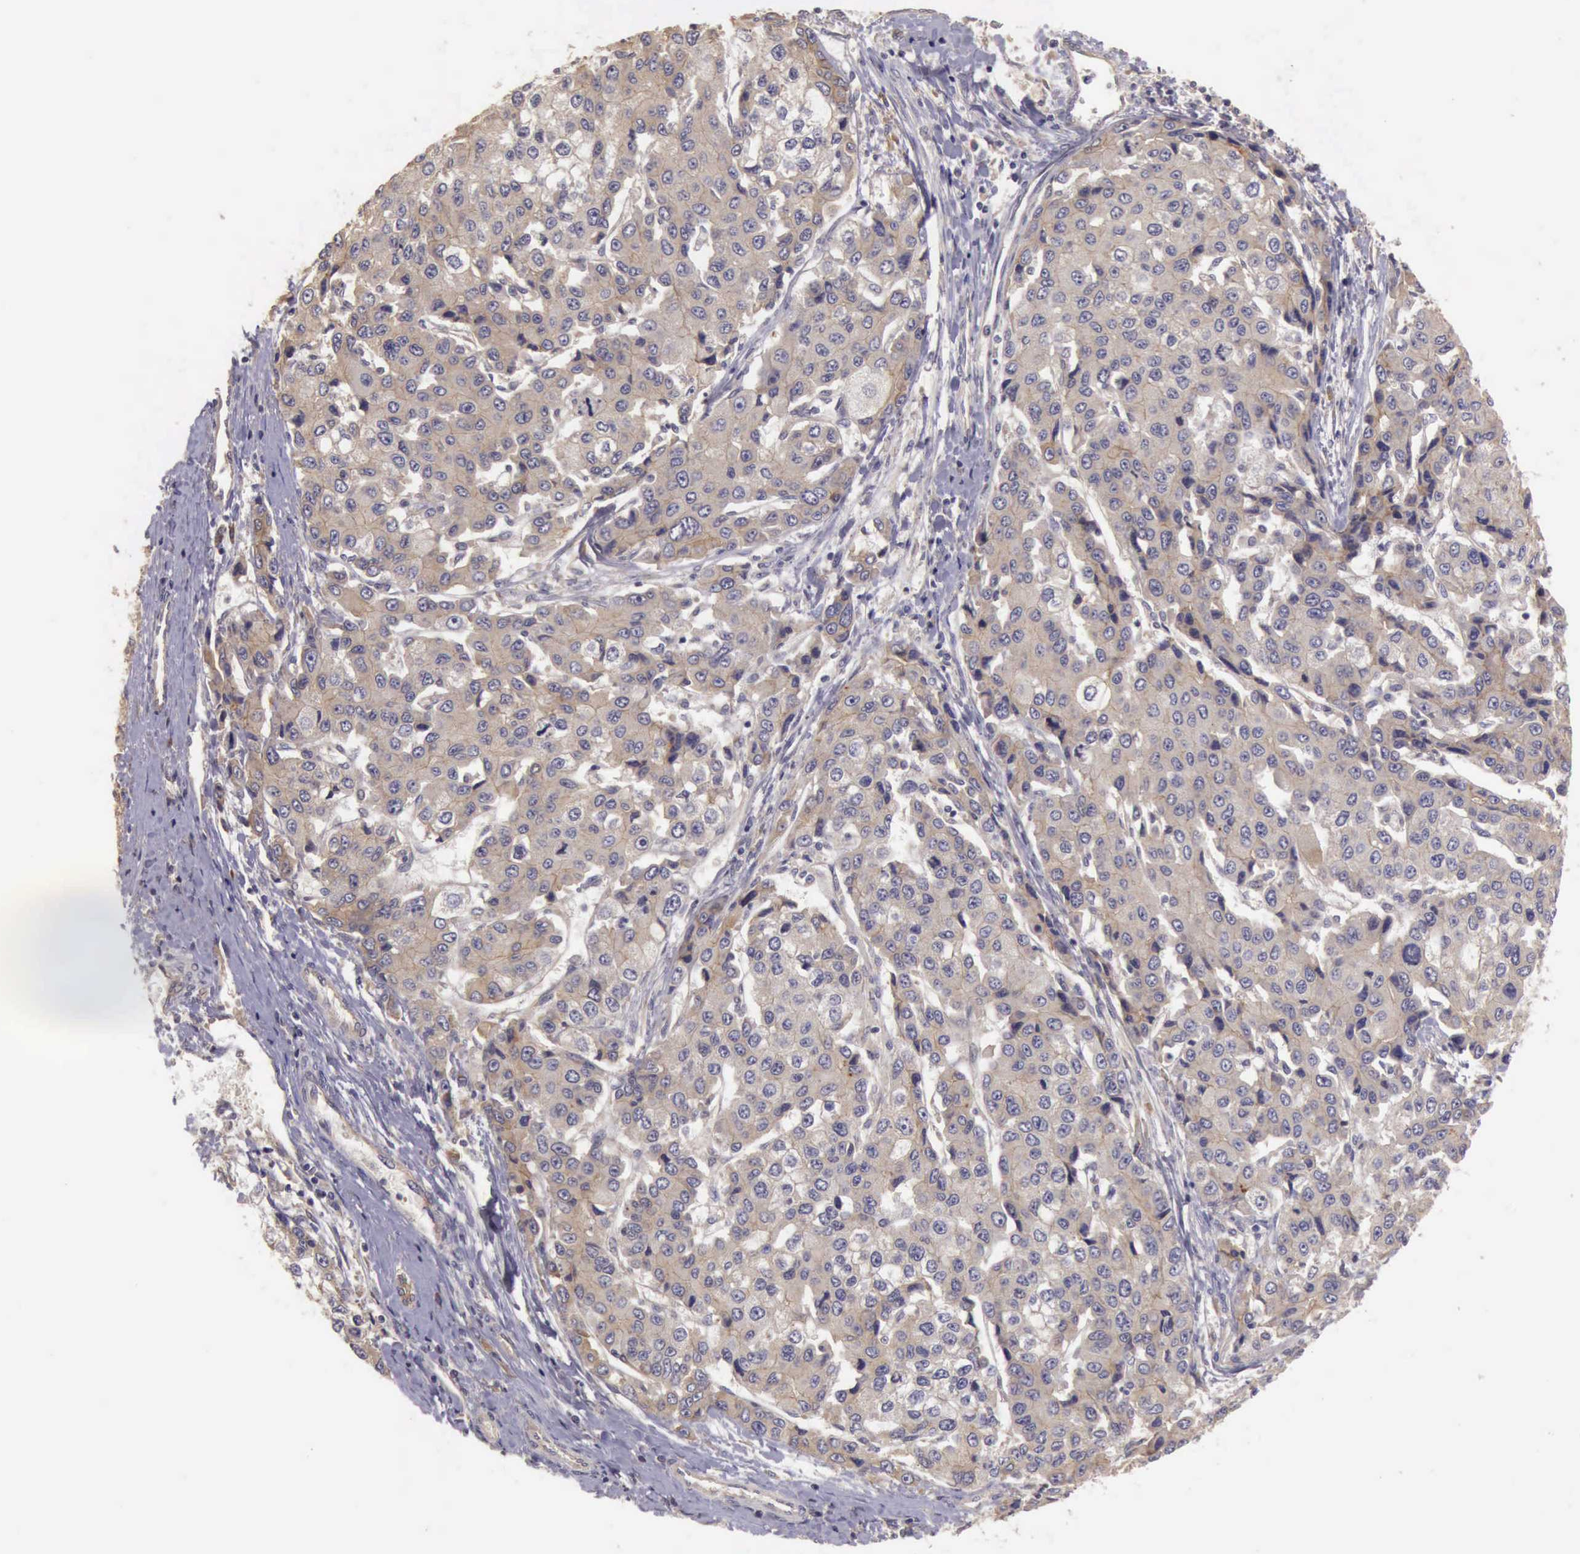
{"staining": {"intensity": "weak", "quantity": ">75%", "location": "cytoplasmic/membranous"}, "tissue": "liver cancer", "cell_type": "Tumor cells", "image_type": "cancer", "snomed": [{"axis": "morphology", "description": "Carcinoma, Hepatocellular, NOS"}, {"axis": "topography", "description": "Liver"}], "caption": "Immunohistochemical staining of human liver hepatocellular carcinoma demonstrates low levels of weak cytoplasmic/membranous expression in about >75% of tumor cells. The staining is performed using DAB (3,3'-diaminobenzidine) brown chromogen to label protein expression. The nuclei are counter-stained blue using hematoxylin.", "gene": "EIF5", "patient": {"sex": "female", "age": 66}}